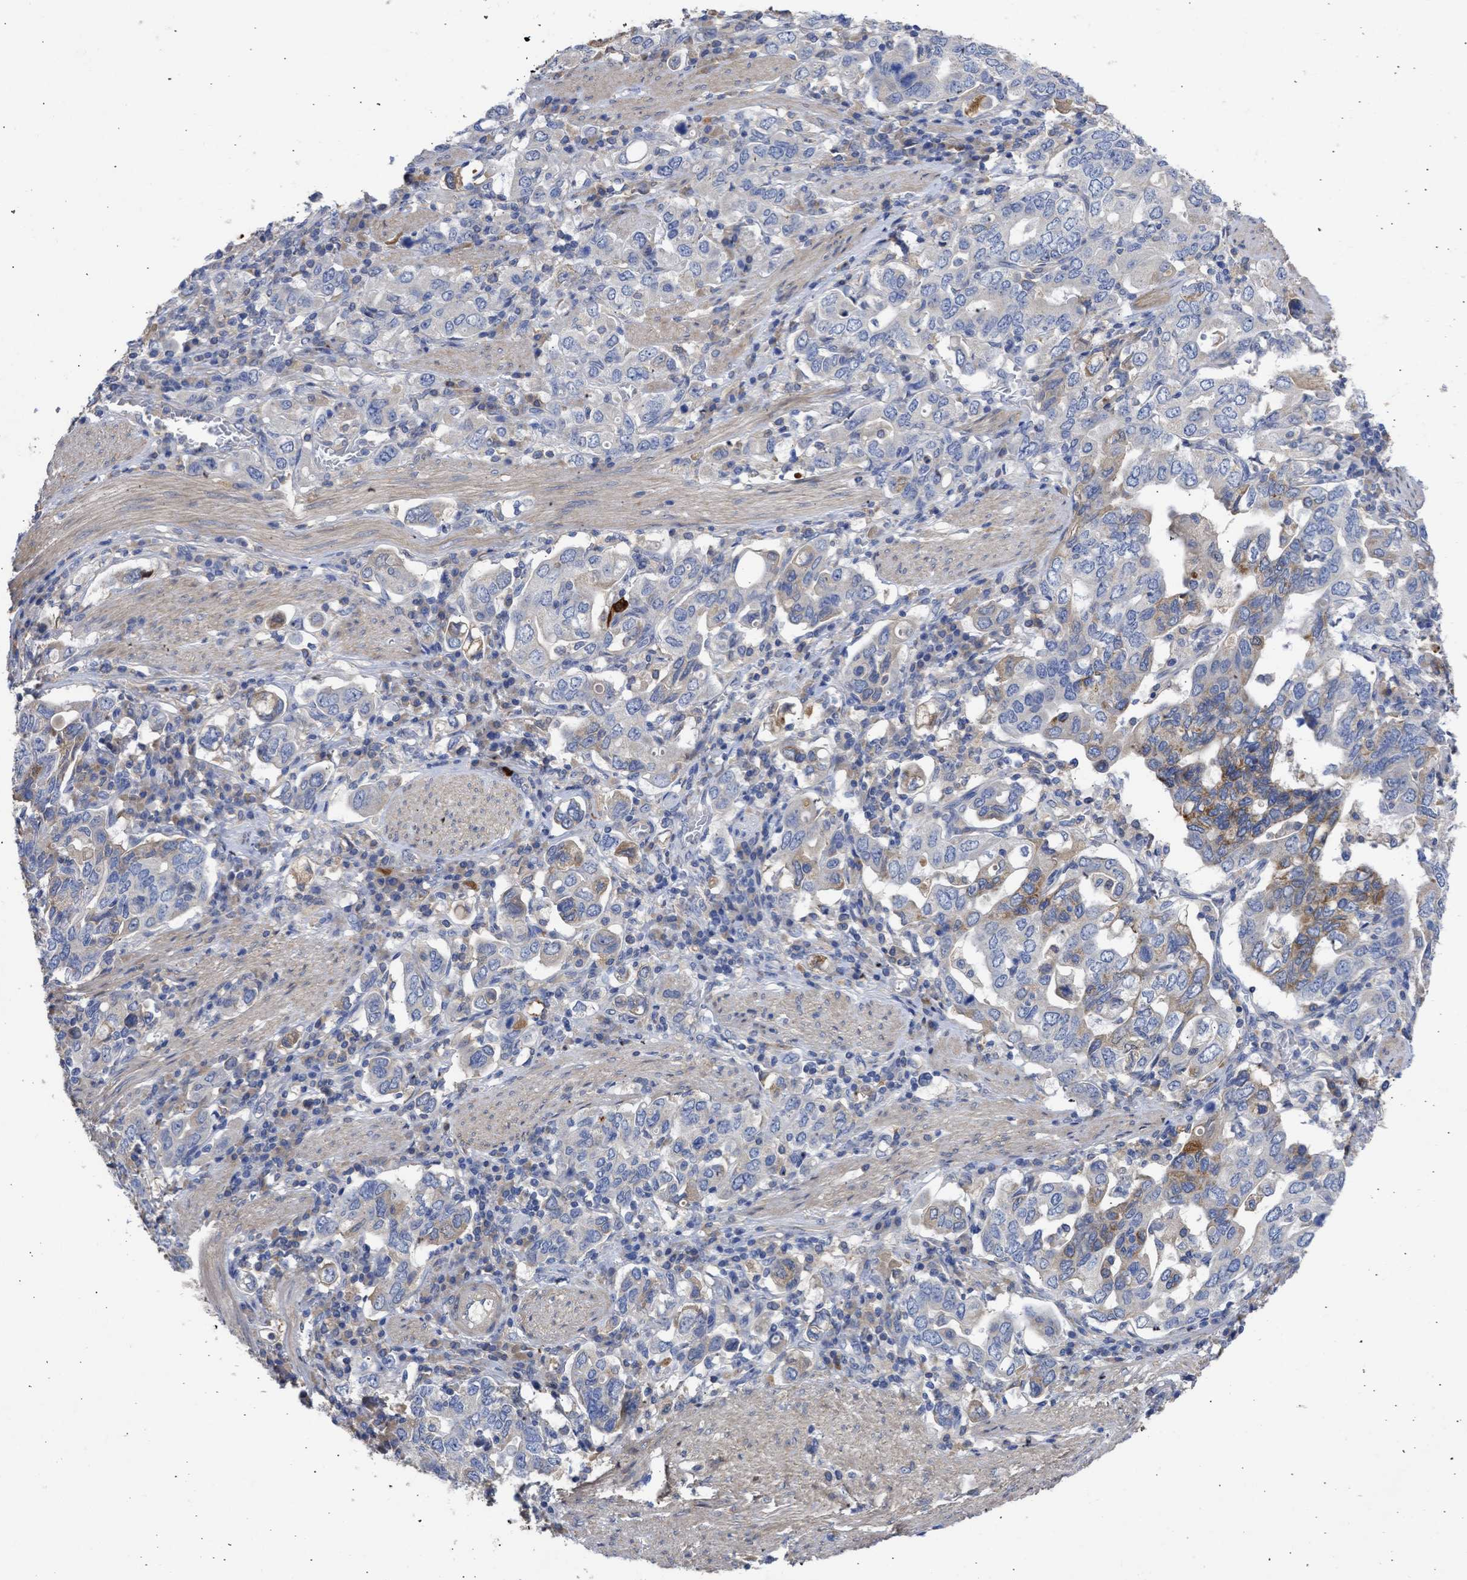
{"staining": {"intensity": "moderate", "quantity": "<25%", "location": "cytoplasmic/membranous"}, "tissue": "stomach cancer", "cell_type": "Tumor cells", "image_type": "cancer", "snomed": [{"axis": "morphology", "description": "Adenocarcinoma, NOS"}, {"axis": "topography", "description": "Stomach, upper"}], "caption": "DAB immunohistochemical staining of human stomach adenocarcinoma exhibits moderate cytoplasmic/membranous protein positivity in approximately <25% of tumor cells. Immunohistochemistry stains the protein in brown and the nuclei are stained blue.", "gene": "ARHGEF4", "patient": {"sex": "male", "age": 62}}